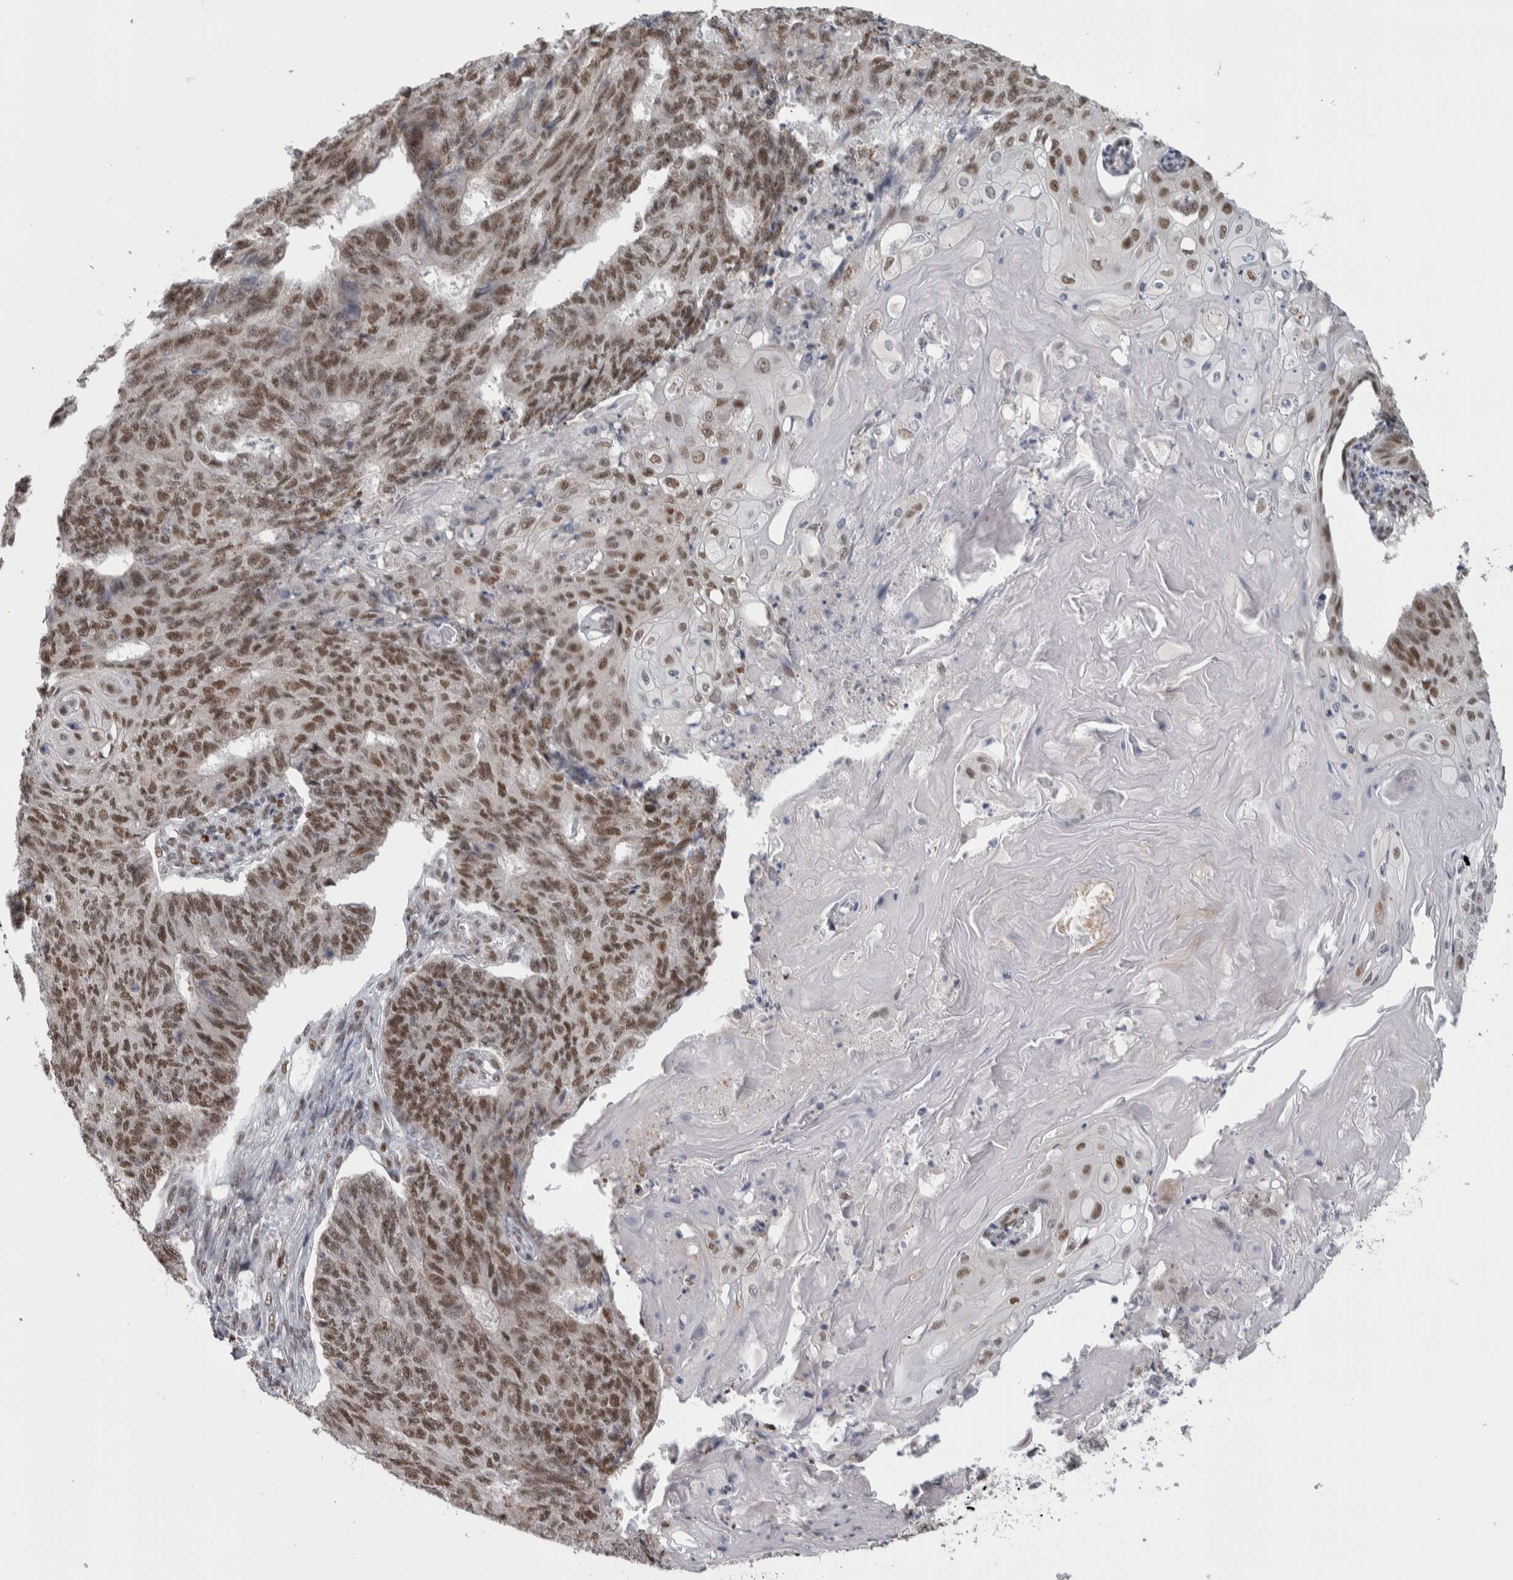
{"staining": {"intensity": "moderate", "quantity": ">75%", "location": "nuclear"}, "tissue": "endometrial cancer", "cell_type": "Tumor cells", "image_type": "cancer", "snomed": [{"axis": "morphology", "description": "Adenocarcinoma, NOS"}, {"axis": "topography", "description": "Endometrium"}], "caption": "Moderate nuclear staining for a protein is appreciated in approximately >75% of tumor cells of adenocarcinoma (endometrial) using immunohistochemistry (IHC).", "gene": "HEXIM2", "patient": {"sex": "female", "age": 32}}